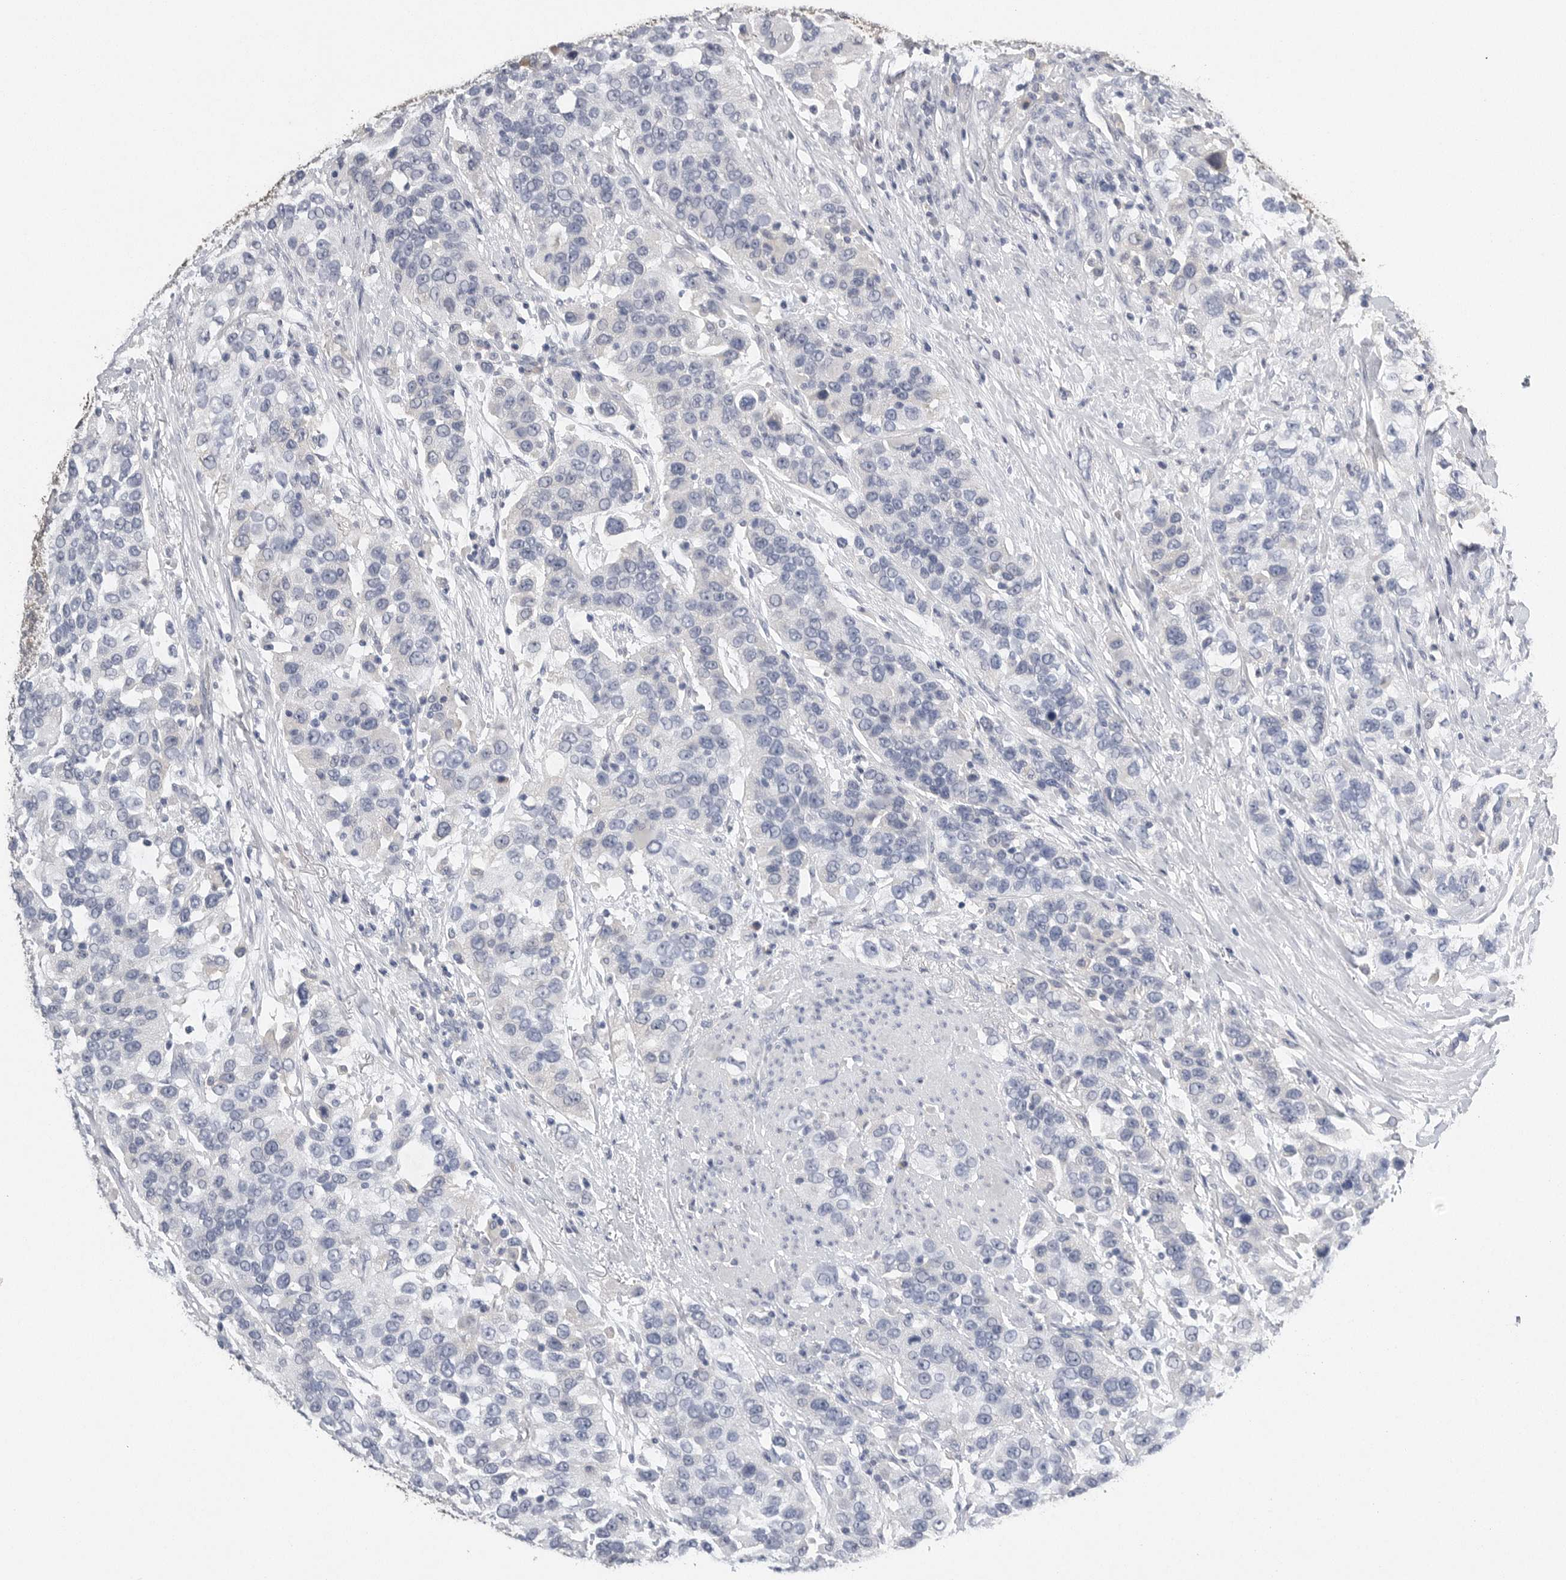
{"staining": {"intensity": "negative", "quantity": "none", "location": "none"}, "tissue": "urothelial cancer", "cell_type": "Tumor cells", "image_type": "cancer", "snomed": [{"axis": "morphology", "description": "Urothelial carcinoma, High grade"}, {"axis": "topography", "description": "Urinary bladder"}], "caption": "Immunohistochemical staining of urothelial carcinoma (high-grade) exhibits no significant staining in tumor cells.", "gene": "FABP6", "patient": {"sex": "female", "age": 80}}